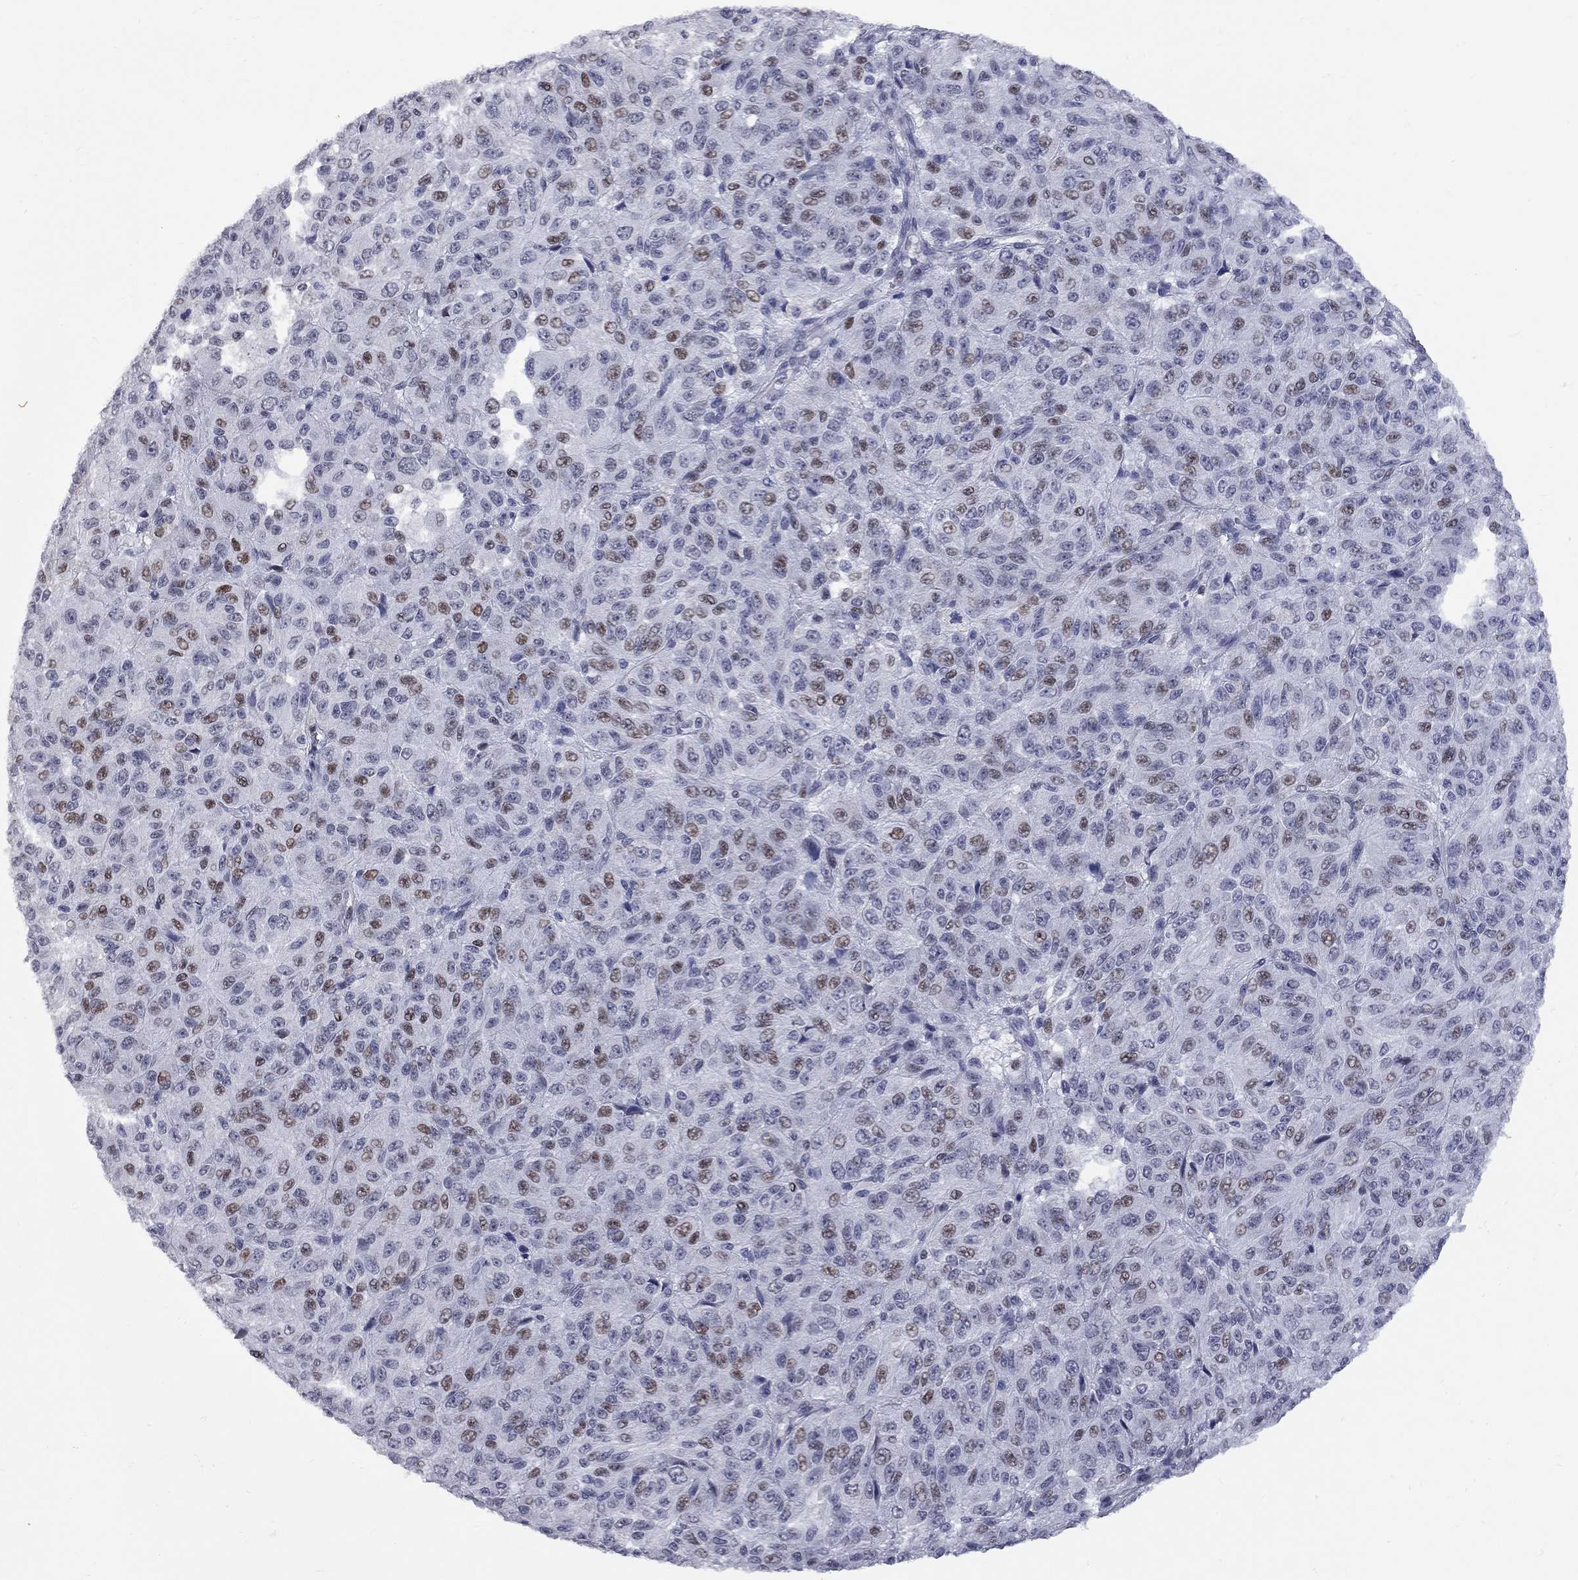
{"staining": {"intensity": "moderate", "quantity": "25%-75%", "location": "nuclear"}, "tissue": "melanoma", "cell_type": "Tumor cells", "image_type": "cancer", "snomed": [{"axis": "morphology", "description": "Malignant melanoma, Metastatic site"}, {"axis": "topography", "description": "Brain"}], "caption": "Moderate nuclear staining is present in about 25%-75% of tumor cells in melanoma.", "gene": "ZNF154", "patient": {"sex": "female", "age": 56}}